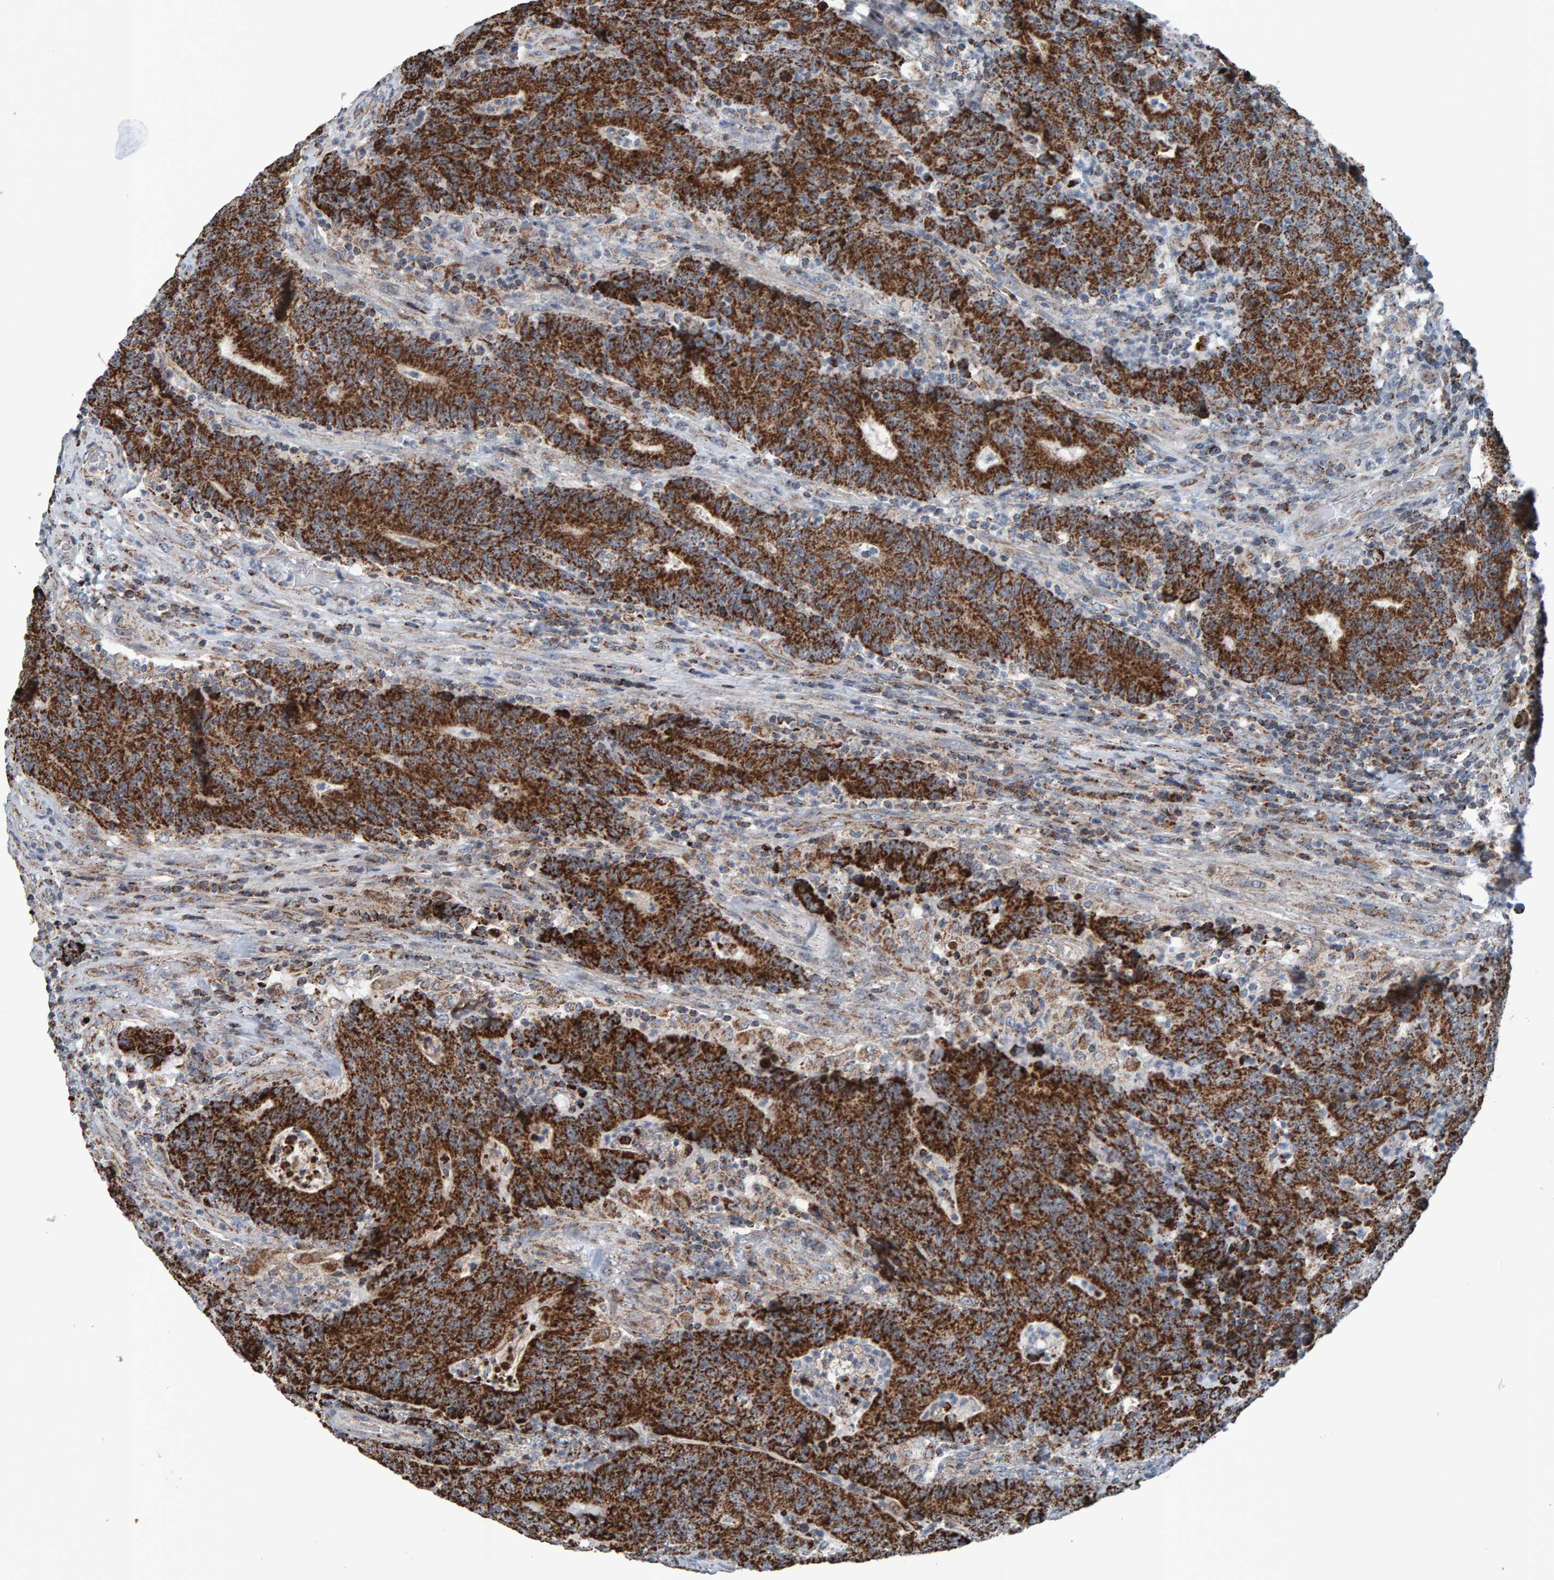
{"staining": {"intensity": "strong", "quantity": ">75%", "location": "cytoplasmic/membranous"}, "tissue": "colorectal cancer", "cell_type": "Tumor cells", "image_type": "cancer", "snomed": [{"axis": "morphology", "description": "Normal tissue, NOS"}, {"axis": "morphology", "description": "Adenocarcinoma, NOS"}, {"axis": "topography", "description": "Colon"}], "caption": "IHC histopathology image of colorectal adenocarcinoma stained for a protein (brown), which exhibits high levels of strong cytoplasmic/membranous positivity in approximately >75% of tumor cells.", "gene": "ZNF48", "patient": {"sex": "female", "age": 75}}